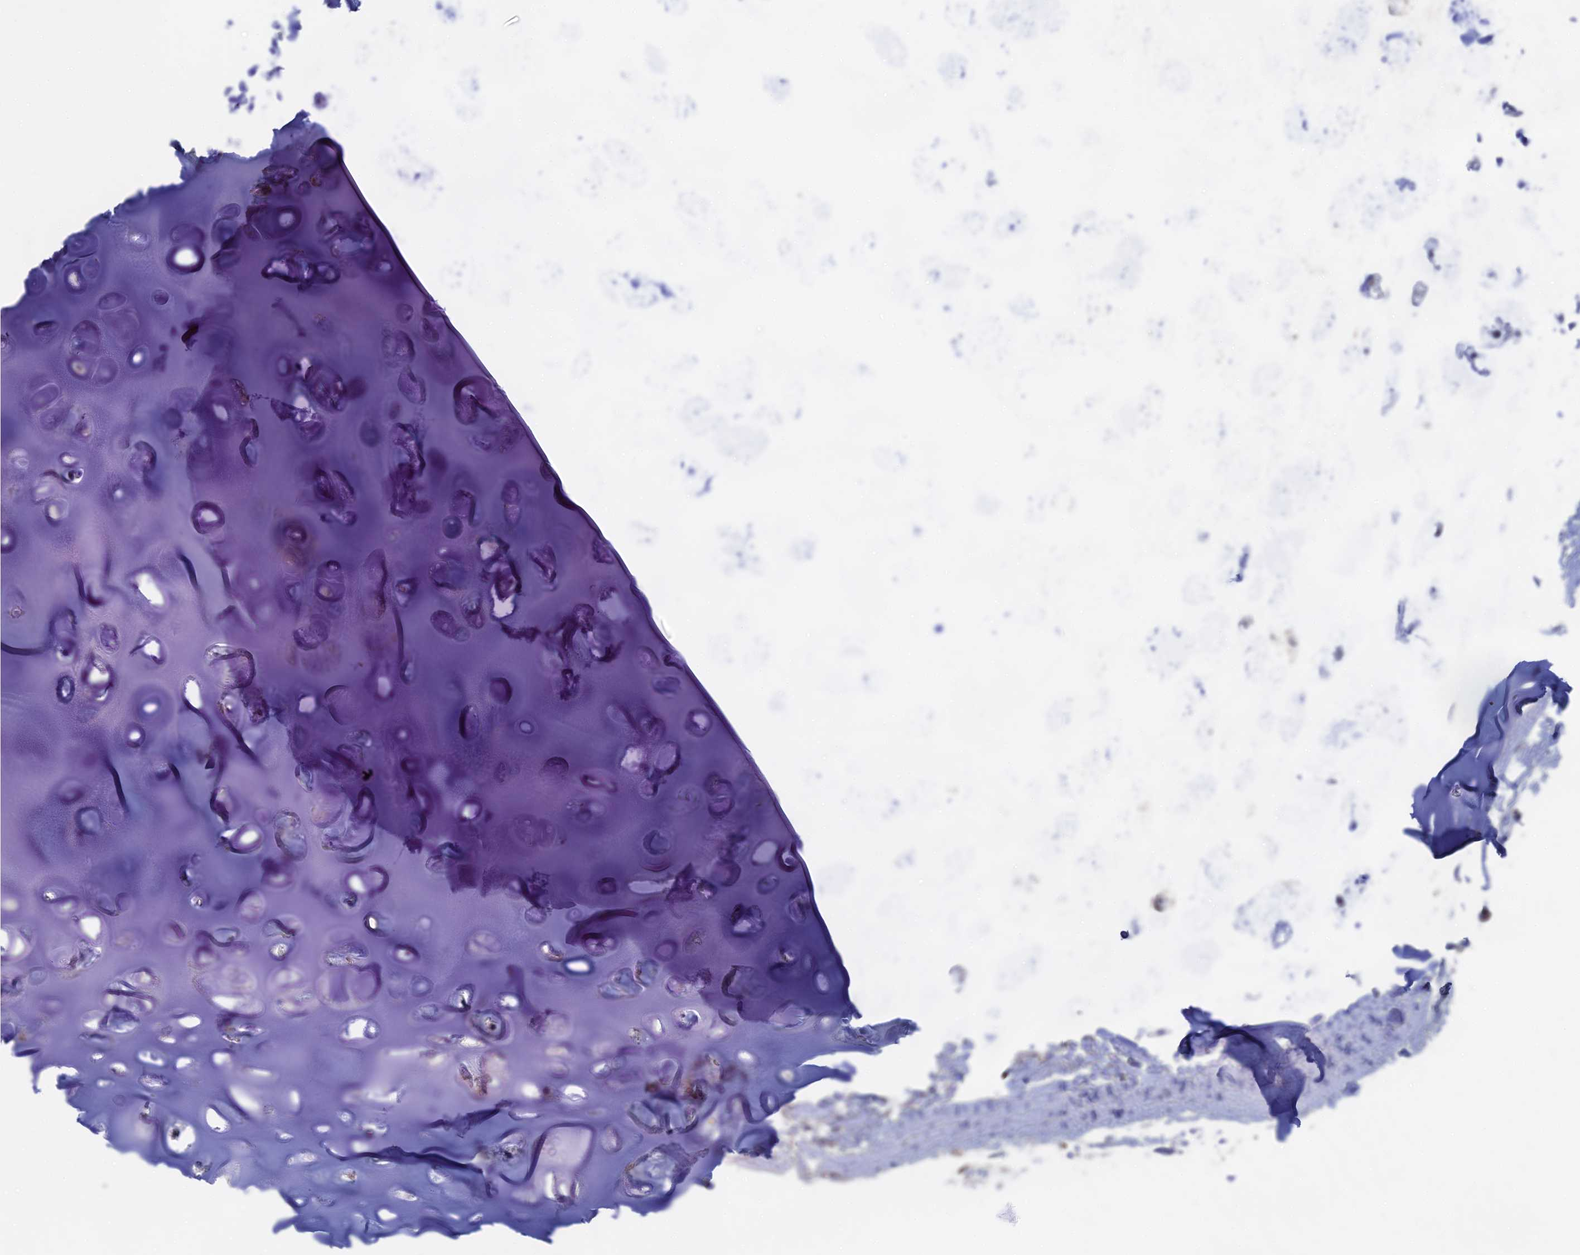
{"staining": {"intensity": "negative", "quantity": "none", "location": "none"}, "tissue": "adipose tissue", "cell_type": "Adipocytes", "image_type": "normal", "snomed": [{"axis": "morphology", "description": "Normal tissue, NOS"}, {"axis": "topography", "description": "Bronchus"}], "caption": "This image is of unremarkable adipose tissue stained with immunohistochemistry (IHC) to label a protein in brown with the nuclei are counter-stained blue. There is no expression in adipocytes.", "gene": "SLC33A1", "patient": {"sex": "male", "age": 66}}